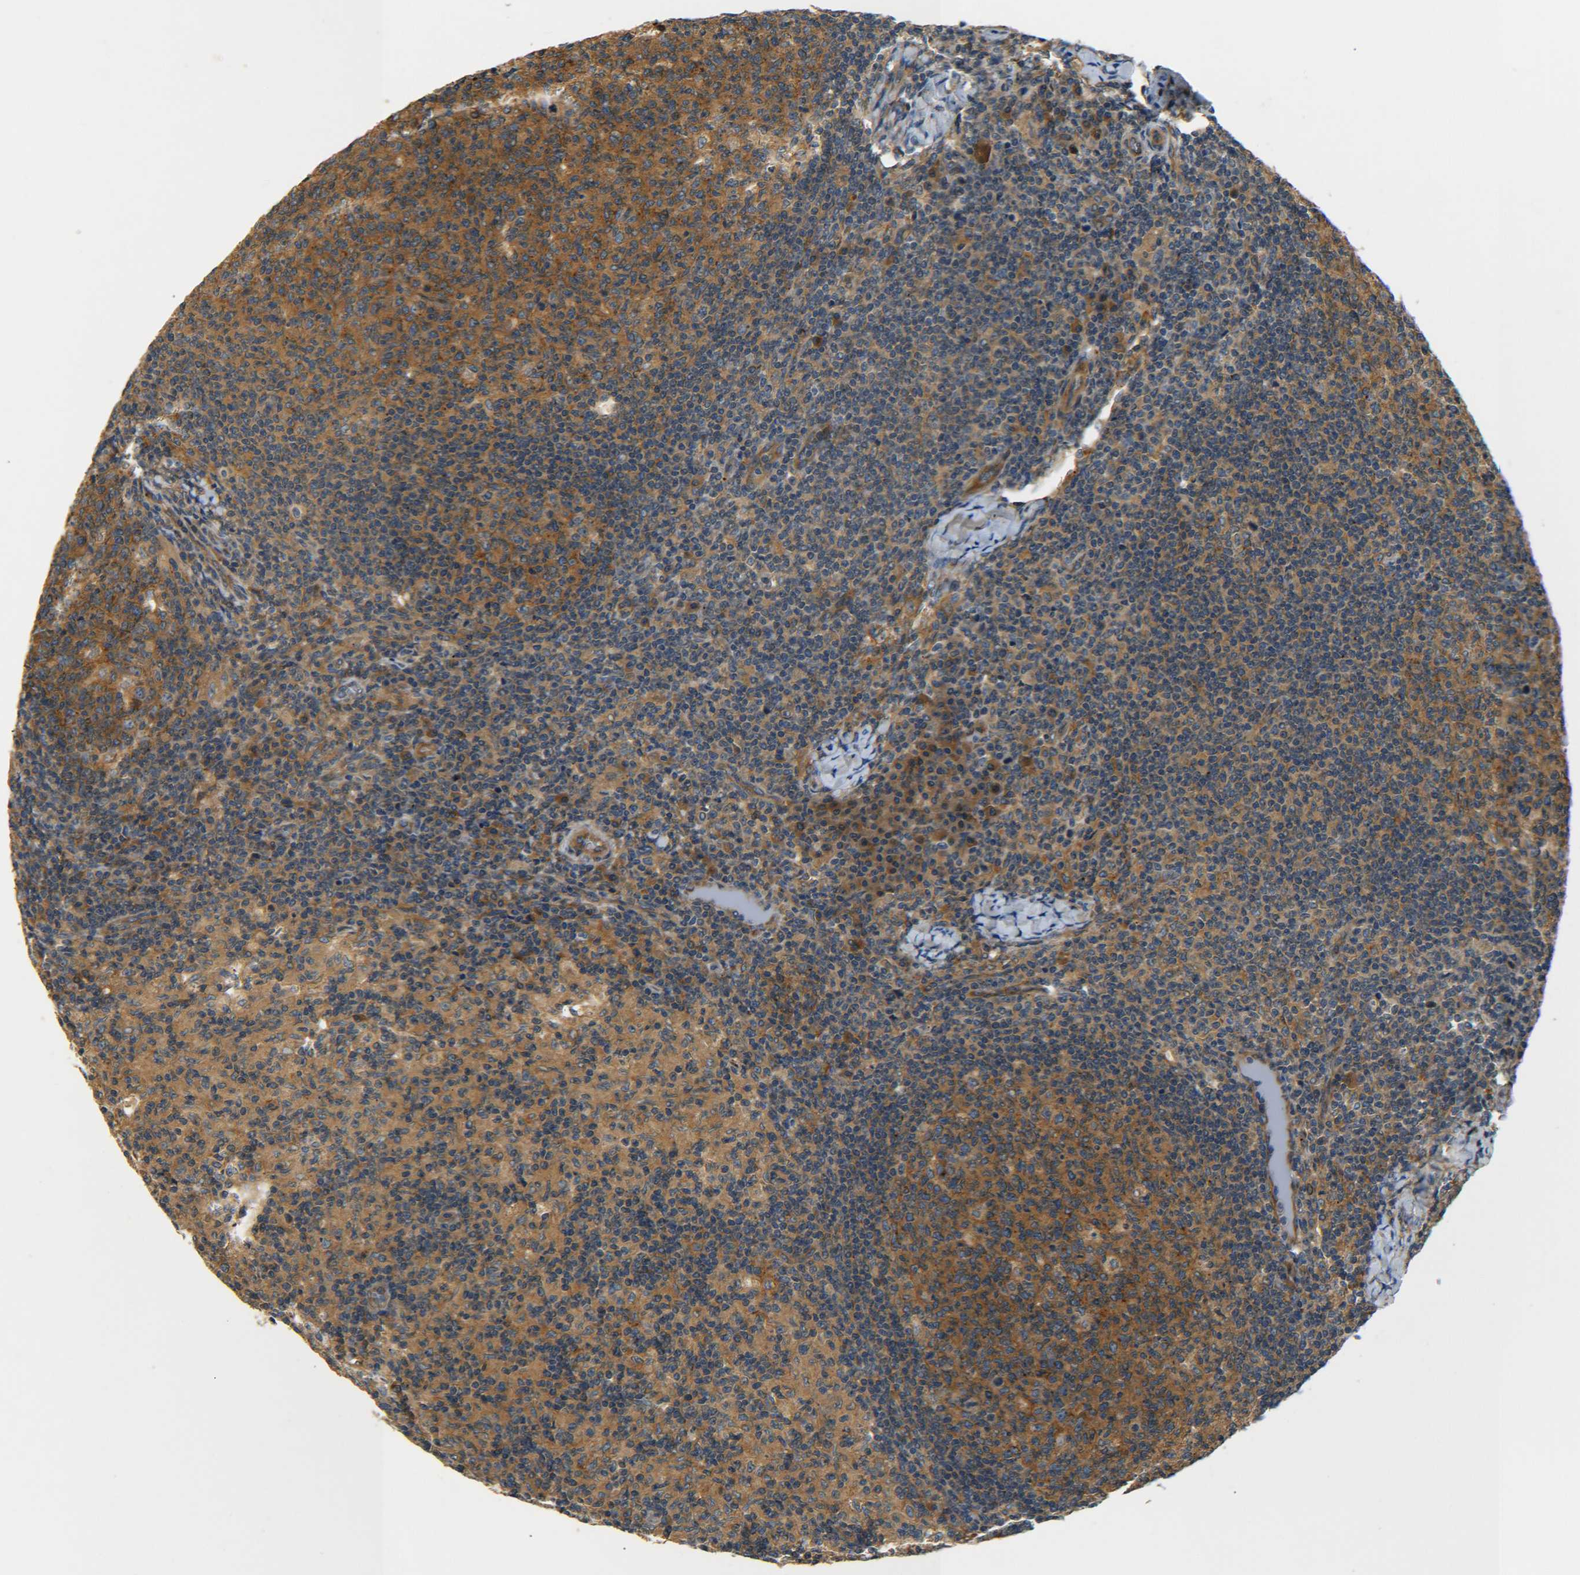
{"staining": {"intensity": "moderate", "quantity": ">75%", "location": "cytoplasmic/membranous"}, "tissue": "lymph node", "cell_type": "Germinal center cells", "image_type": "normal", "snomed": [{"axis": "morphology", "description": "Normal tissue, NOS"}, {"axis": "morphology", "description": "Inflammation, NOS"}, {"axis": "topography", "description": "Lymph node"}], "caption": "Germinal center cells show medium levels of moderate cytoplasmic/membranous positivity in approximately >75% of cells in unremarkable human lymph node. The protein is shown in brown color, while the nuclei are stained blue.", "gene": "LRCH3", "patient": {"sex": "male", "age": 55}}